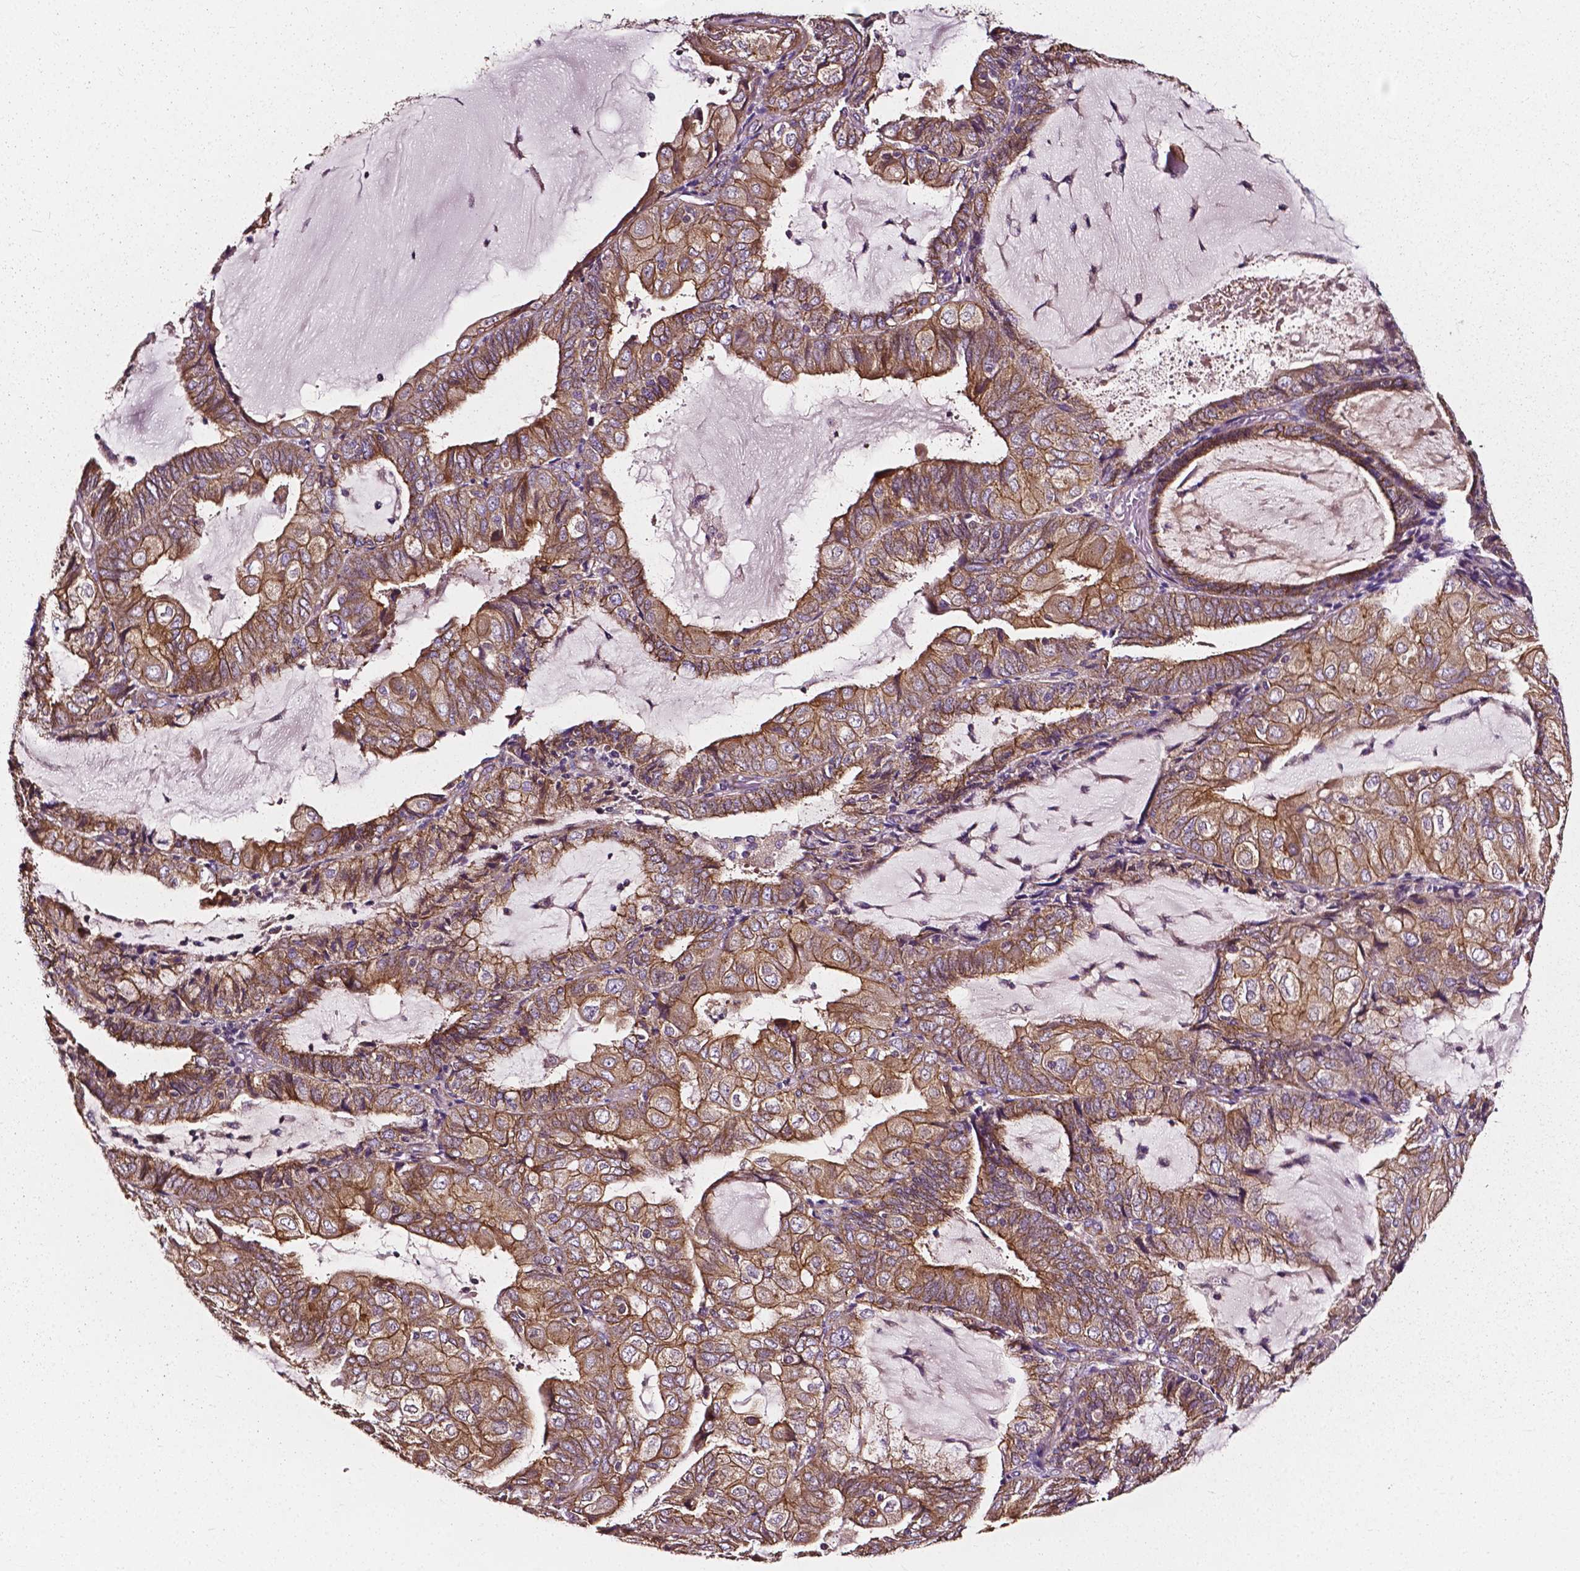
{"staining": {"intensity": "moderate", "quantity": ">75%", "location": "cytoplasmic/membranous"}, "tissue": "endometrial cancer", "cell_type": "Tumor cells", "image_type": "cancer", "snomed": [{"axis": "morphology", "description": "Adenocarcinoma, NOS"}, {"axis": "topography", "description": "Endometrium"}], "caption": "There is medium levels of moderate cytoplasmic/membranous expression in tumor cells of endometrial cancer, as demonstrated by immunohistochemical staining (brown color).", "gene": "ATG16L1", "patient": {"sex": "female", "age": 81}}